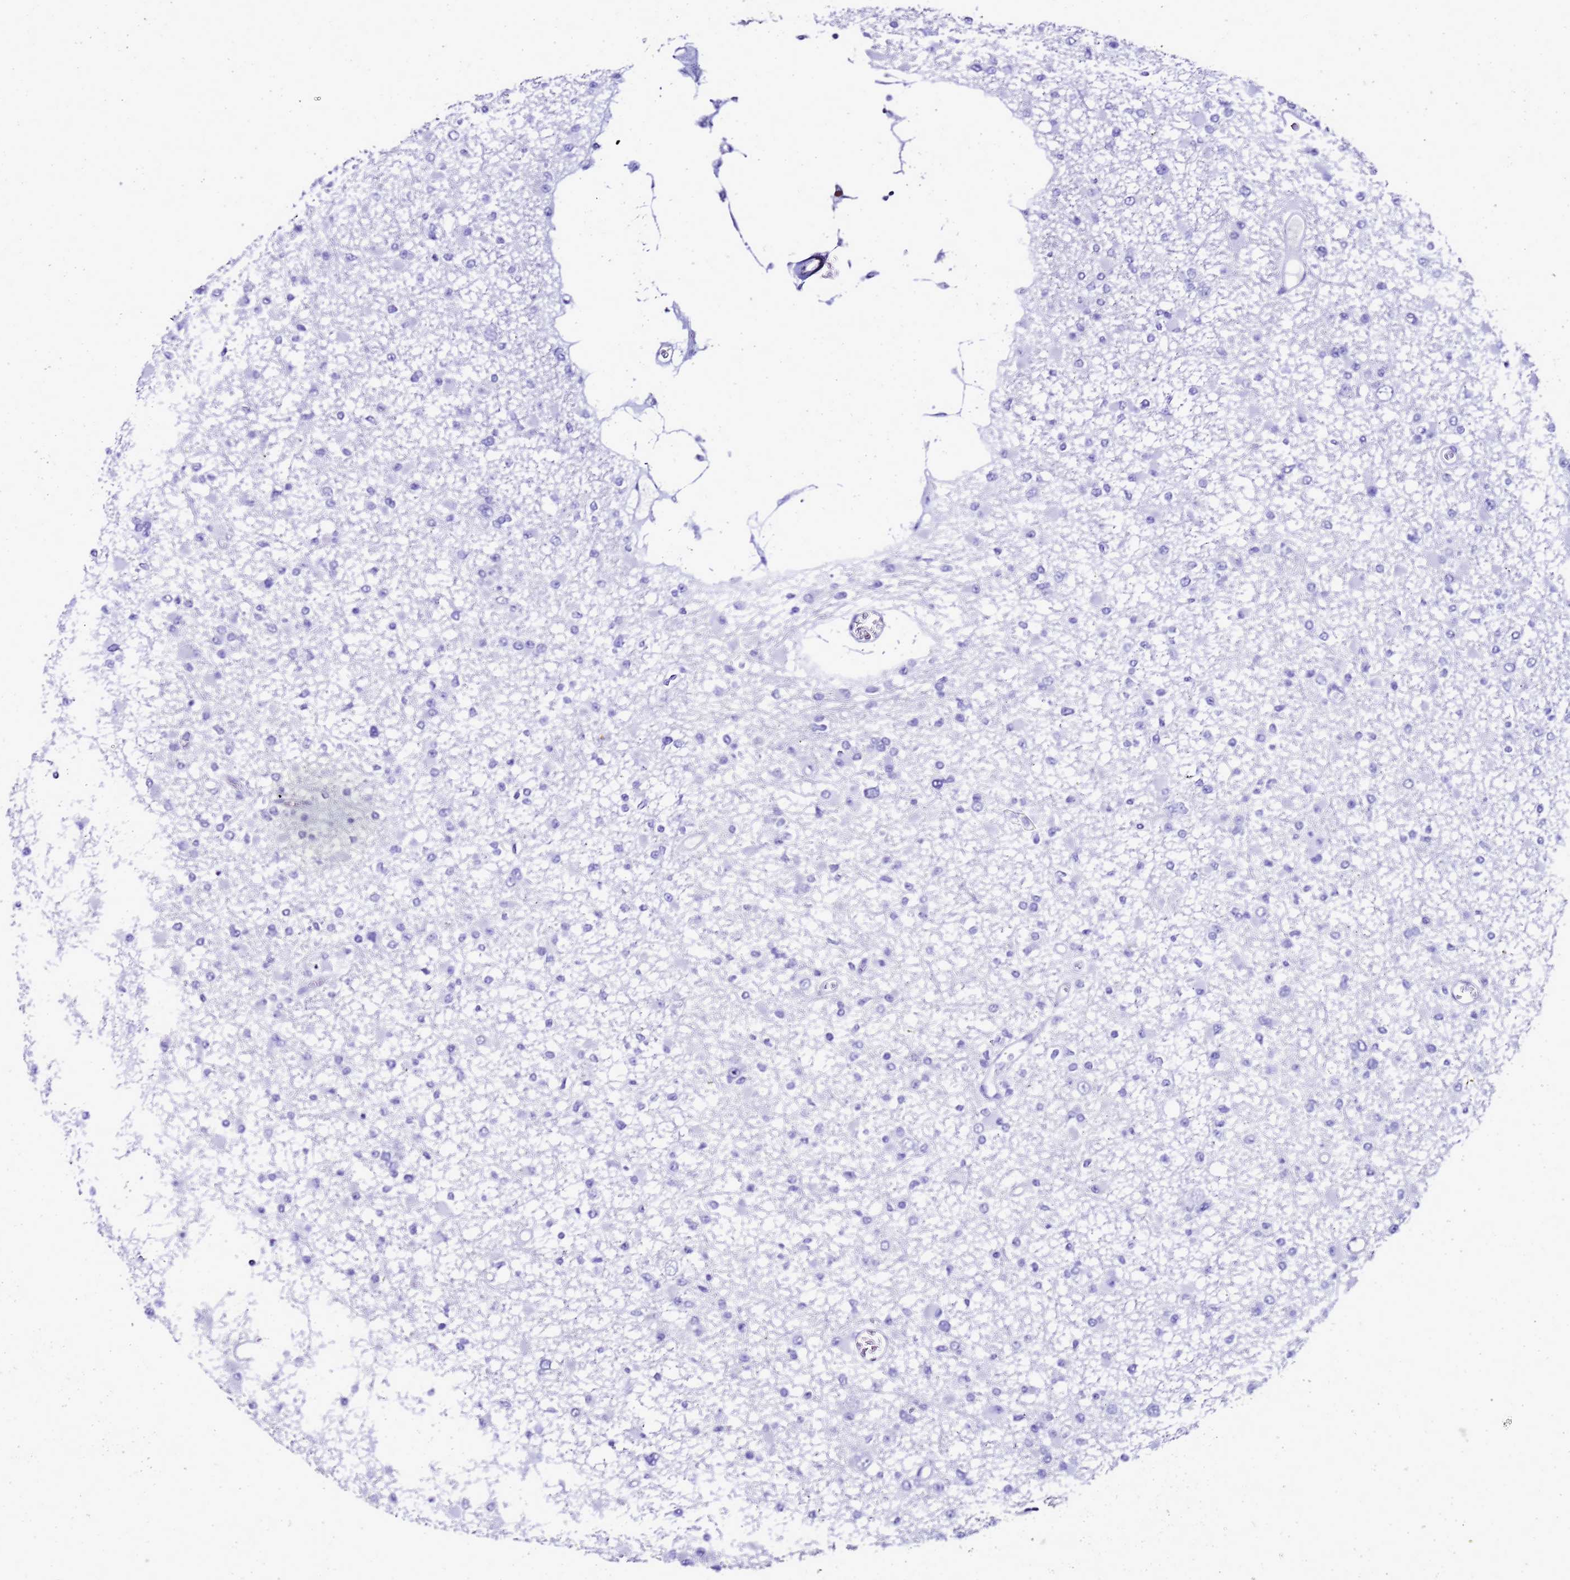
{"staining": {"intensity": "negative", "quantity": "none", "location": "none"}, "tissue": "glioma", "cell_type": "Tumor cells", "image_type": "cancer", "snomed": [{"axis": "morphology", "description": "Glioma, malignant, Low grade"}, {"axis": "topography", "description": "Brain"}], "caption": "The histopathology image reveals no staining of tumor cells in malignant low-grade glioma. (DAB (3,3'-diaminobenzidine) IHC, high magnification).", "gene": "BEST2", "patient": {"sex": "female", "age": 22}}